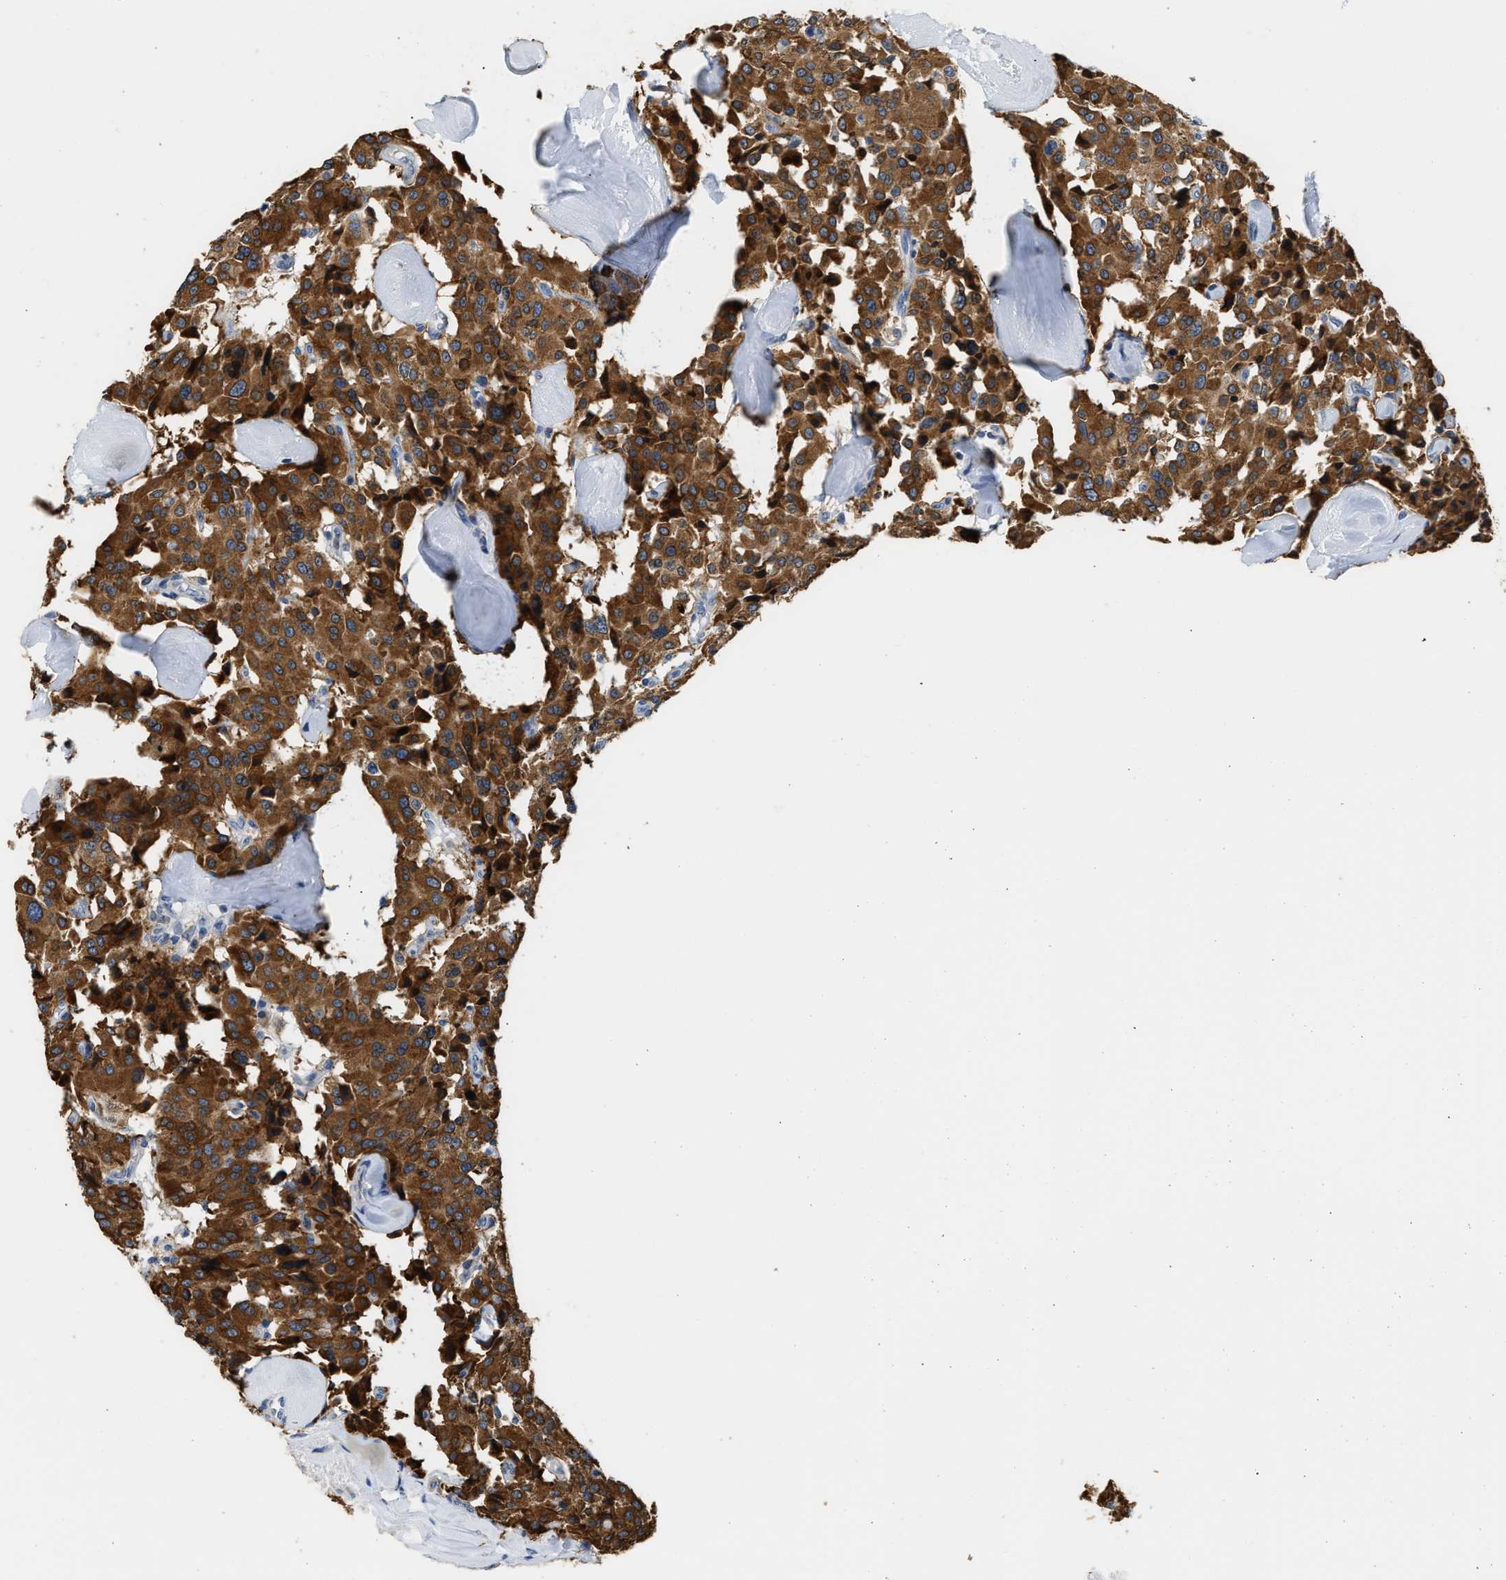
{"staining": {"intensity": "strong", "quantity": ">75%", "location": "cytoplasmic/membranous"}, "tissue": "carcinoid", "cell_type": "Tumor cells", "image_type": "cancer", "snomed": [{"axis": "morphology", "description": "Carcinoid, malignant, NOS"}, {"axis": "topography", "description": "Lung"}], "caption": "Tumor cells show high levels of strong cytoplasmic/membranous expression in about >75% of cells in human carcinoid.", "gene": "CLGN", "patient": {"sex": "male", "age": 30}}